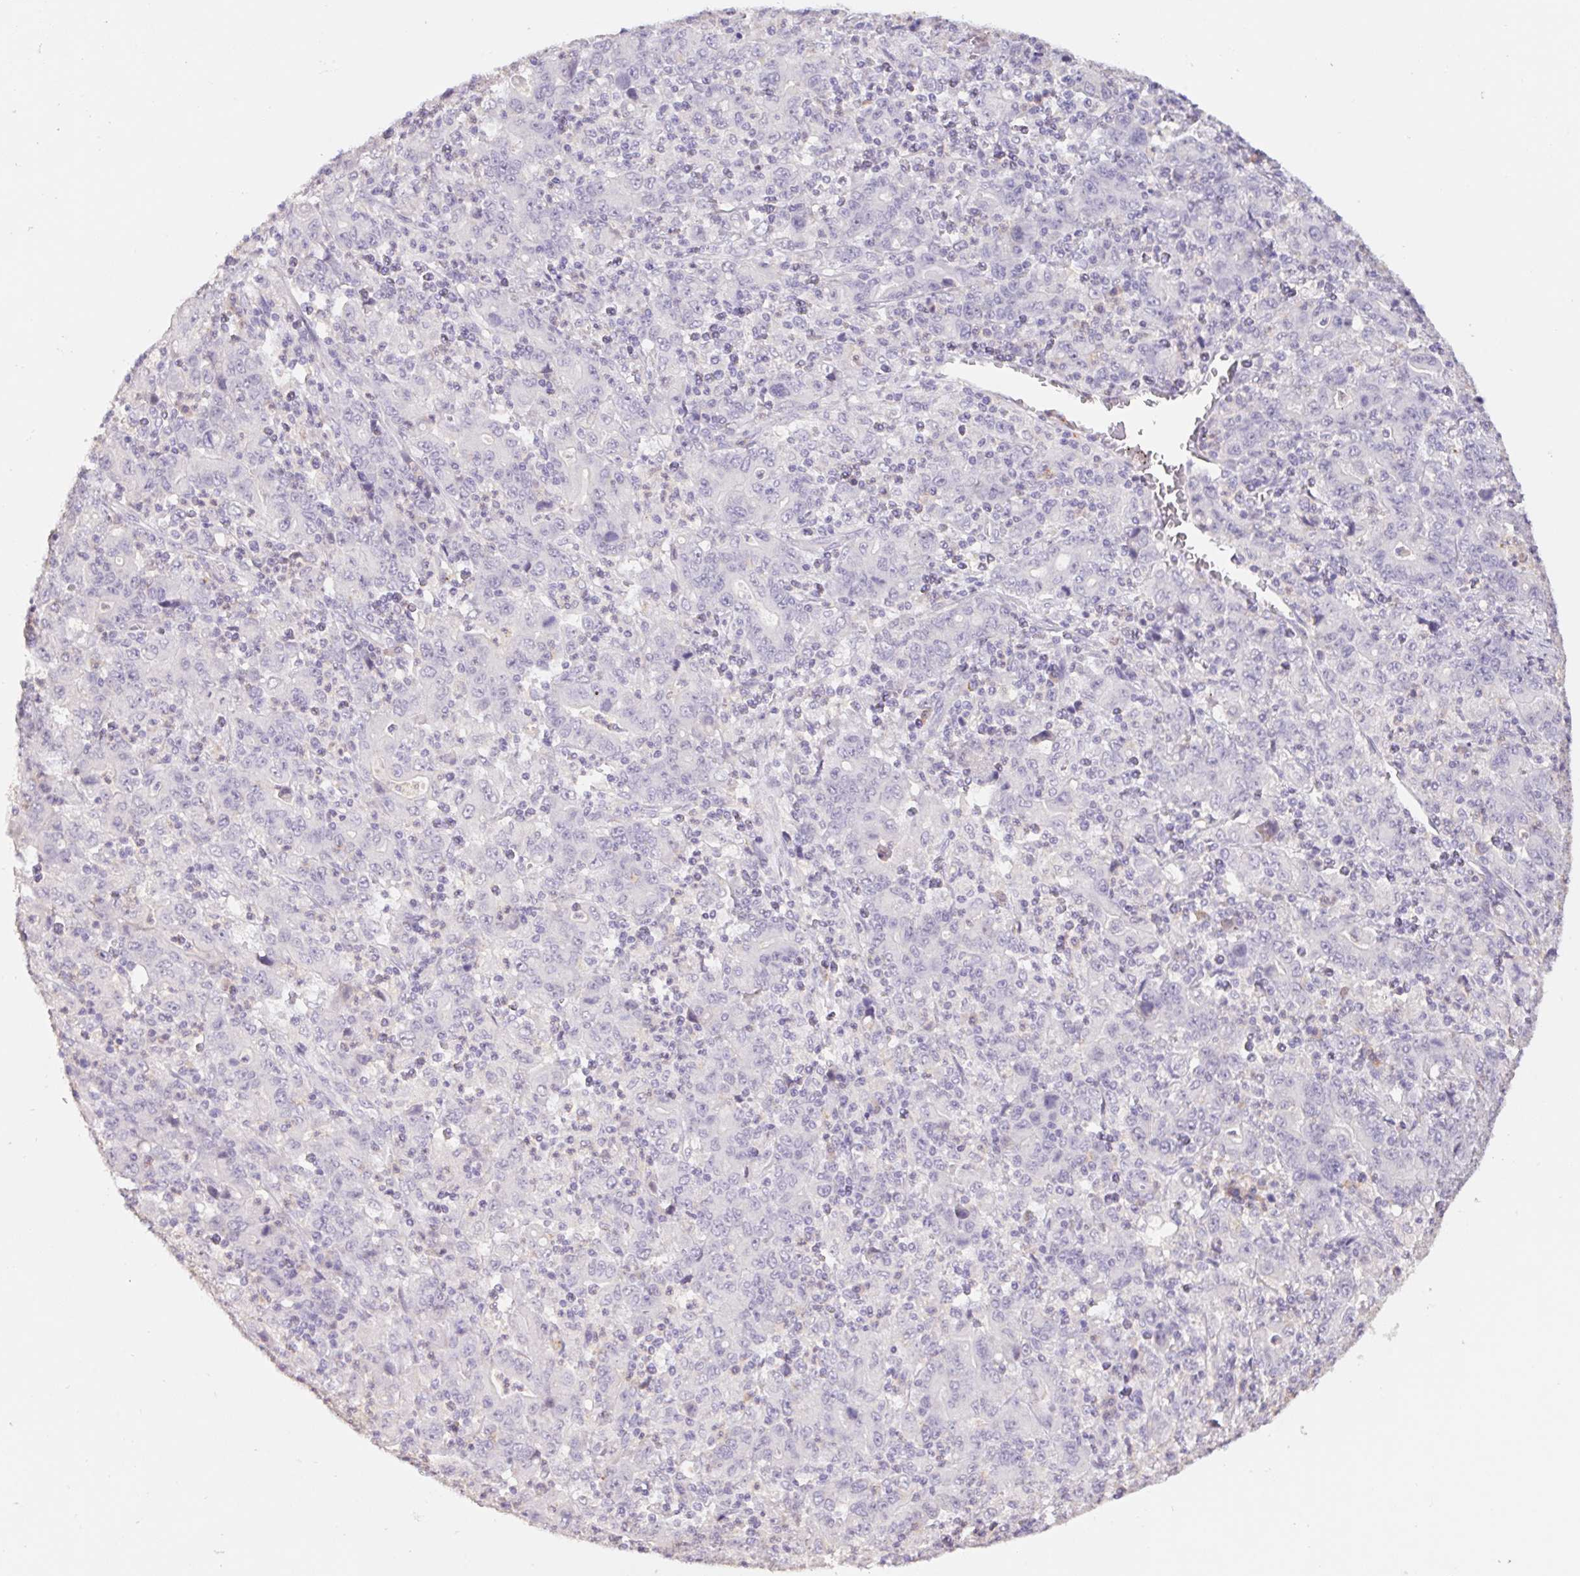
{"staining": {"intensity": "negative", "quantity": "none", "location": "none"}, "tissue": "stomach cancer", "cell_type": "Tumor cells", "image_type": "cancer", "snomed": [{"axis": "morphology", "description": "Adenocarcinoma, NOS"}, {"axis": "topography", "description": "Stomach, upper"}], "caption": "Tumor cells show no significant protein expression in stomach adenocarcinoma.", "gene": "PNMA8B", "patient": {"sex": "male", "age": 69}}